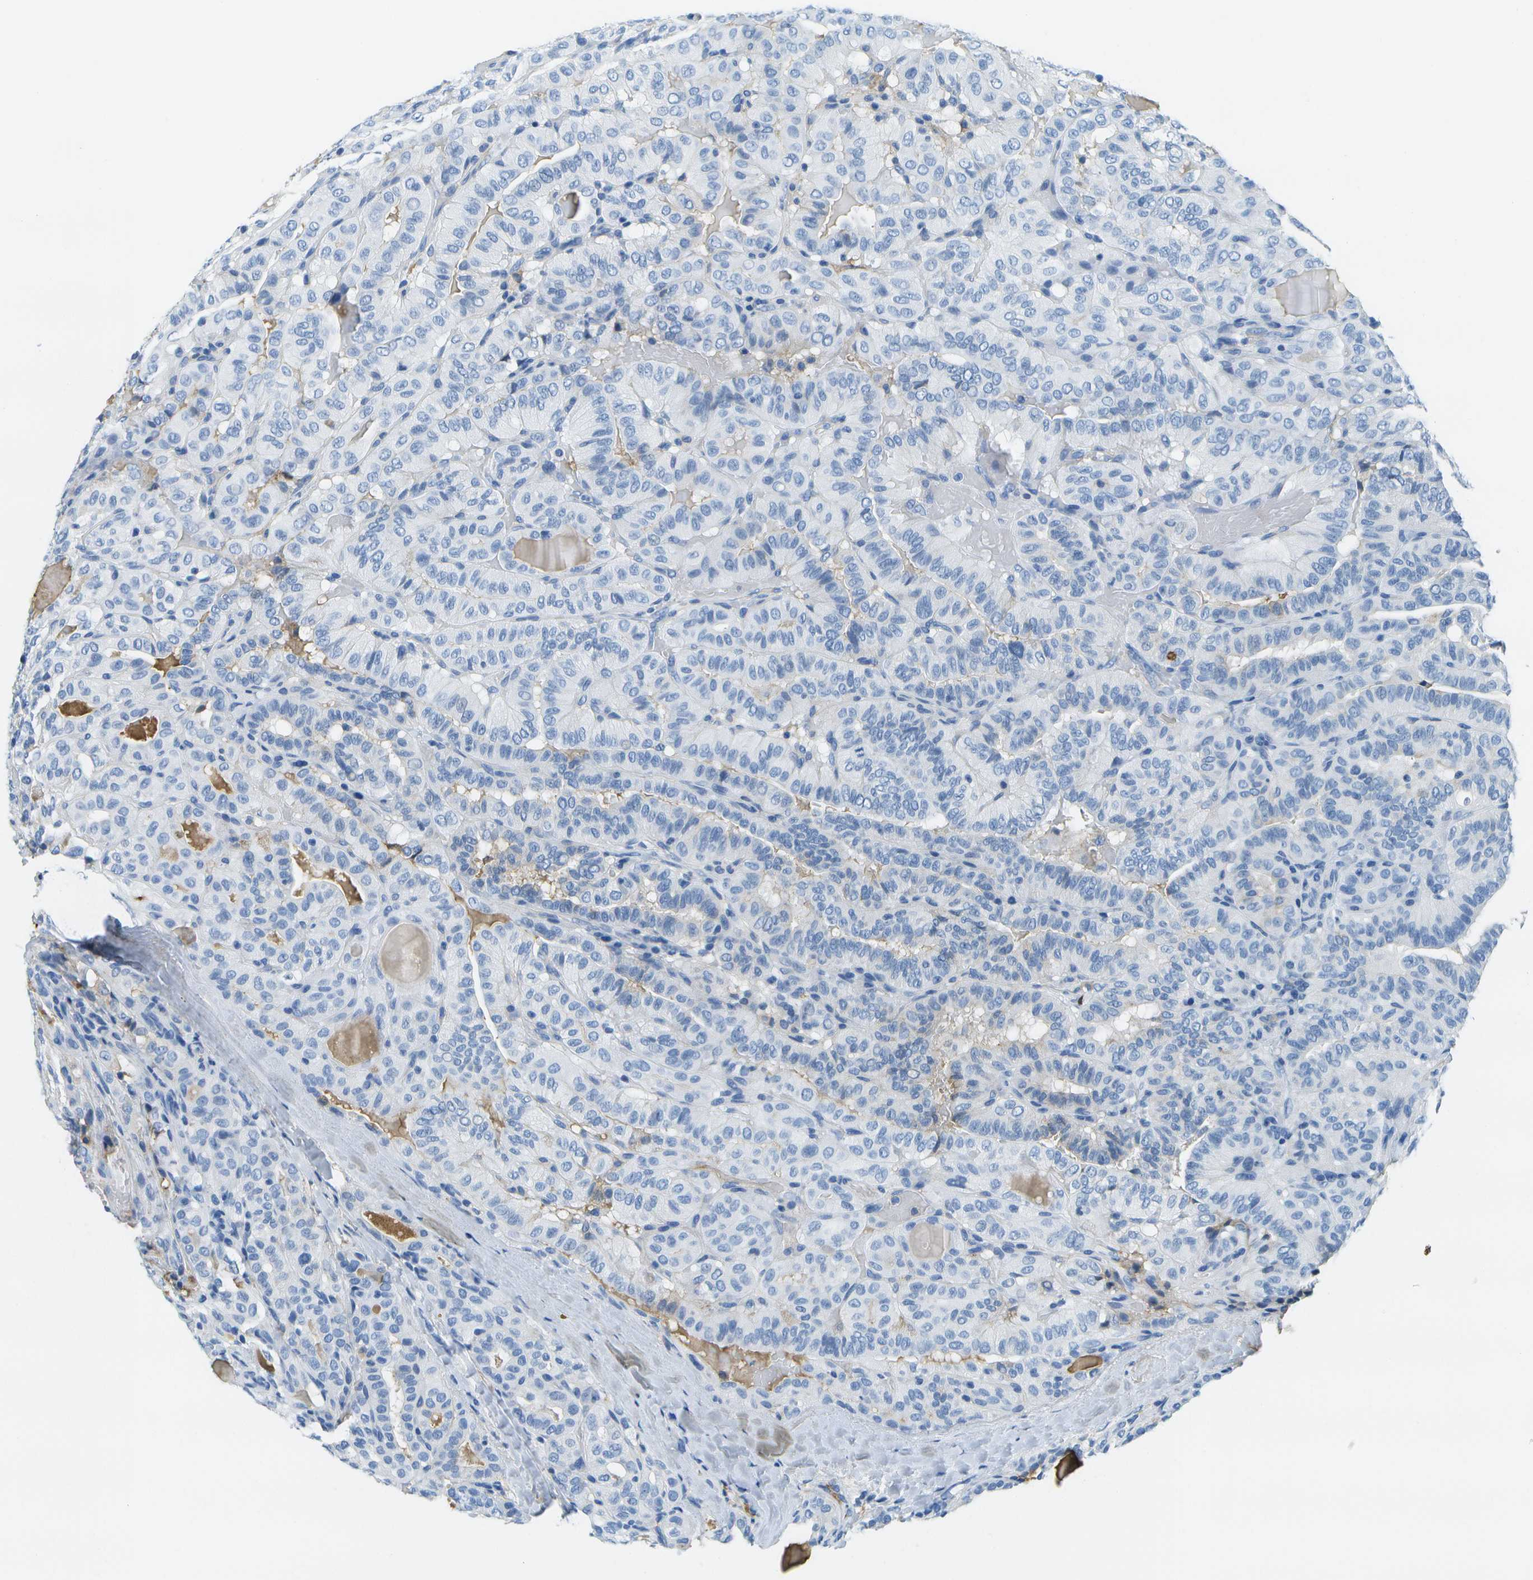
{"staining": {"intensity": "negative", "quantity": "none", "location": "none"}, "tissue": "thyroid cancer", "cell_type": "Tumor cells", "image_type": "cancer", "snomed": [{"axis": "morphology", "description": "Papillary adenocarcinoma, NOS"}, {"axis": "topography", "description": "Thyroid gland"}], "caption": "This is an immunohistochemistry micrograph of human thyroid cancer. There is no staining in tumor cells.", "gene": "SERPINA1", "patient": {"sex": "male", "age": 77}}